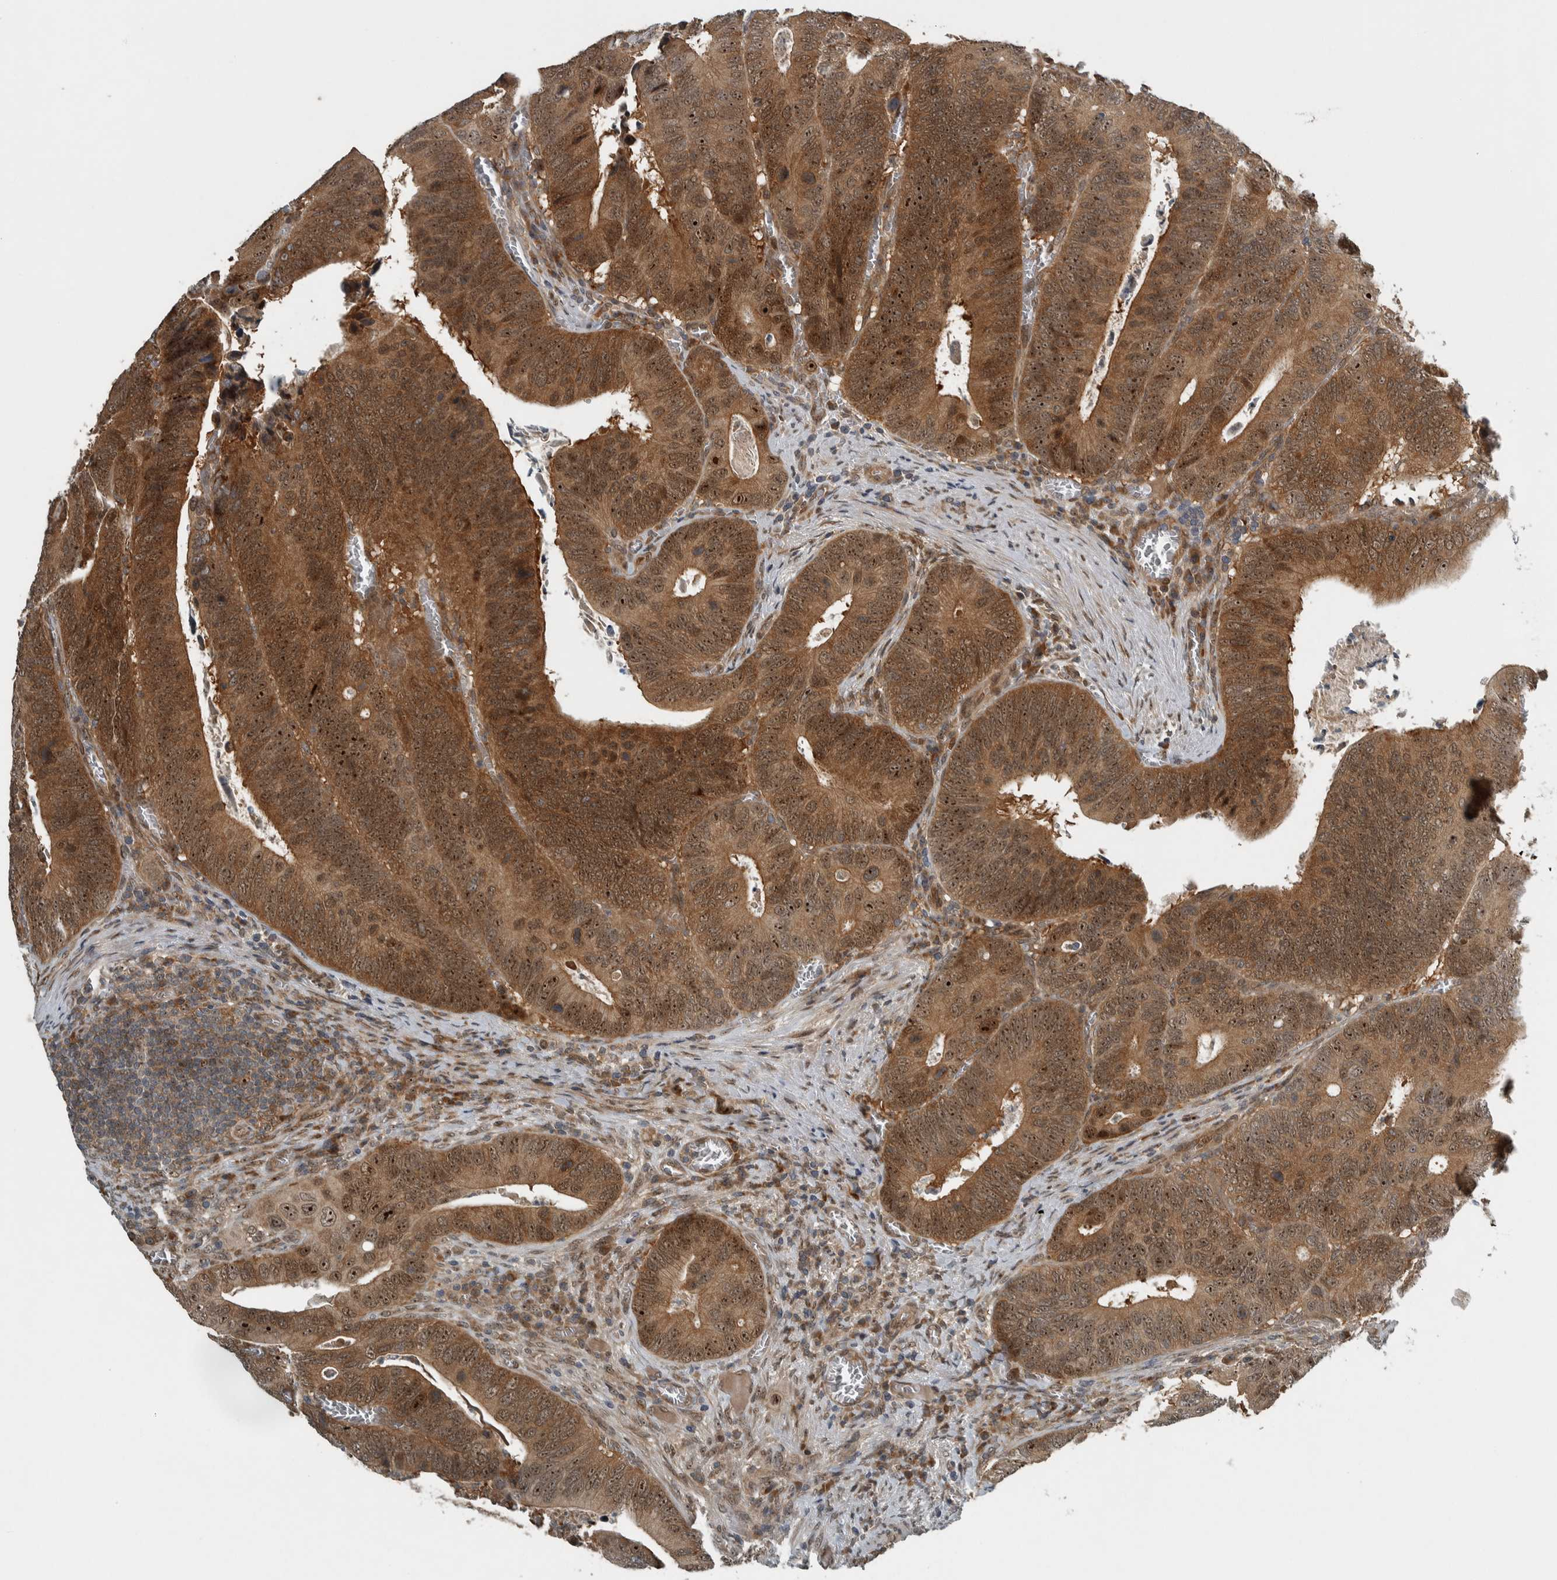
{"staining": {"intensity": "strong", "quantity": ">75%", "location": "cytoplasmic/membranous,nuclear"}, "tissue": "colorectal cancer", "cell_type": "Tumor cells", "image_type": "cancer", "snomed": [{"axis": "morphology", "description": "Inflammation, NOS"}, {"axis": "morphology", "description": "Adenocarcinoma, NOS"}, {"axis": "topography", "description": "Colon"}], "caption": "A brown stain shows strong cytoplasmic/membranous and nuclear expression of a protein in human colorectal adenocarcinoma tumor cells.", "gene": "XPO5", "patient": {"sex": "male", "age": 72}}